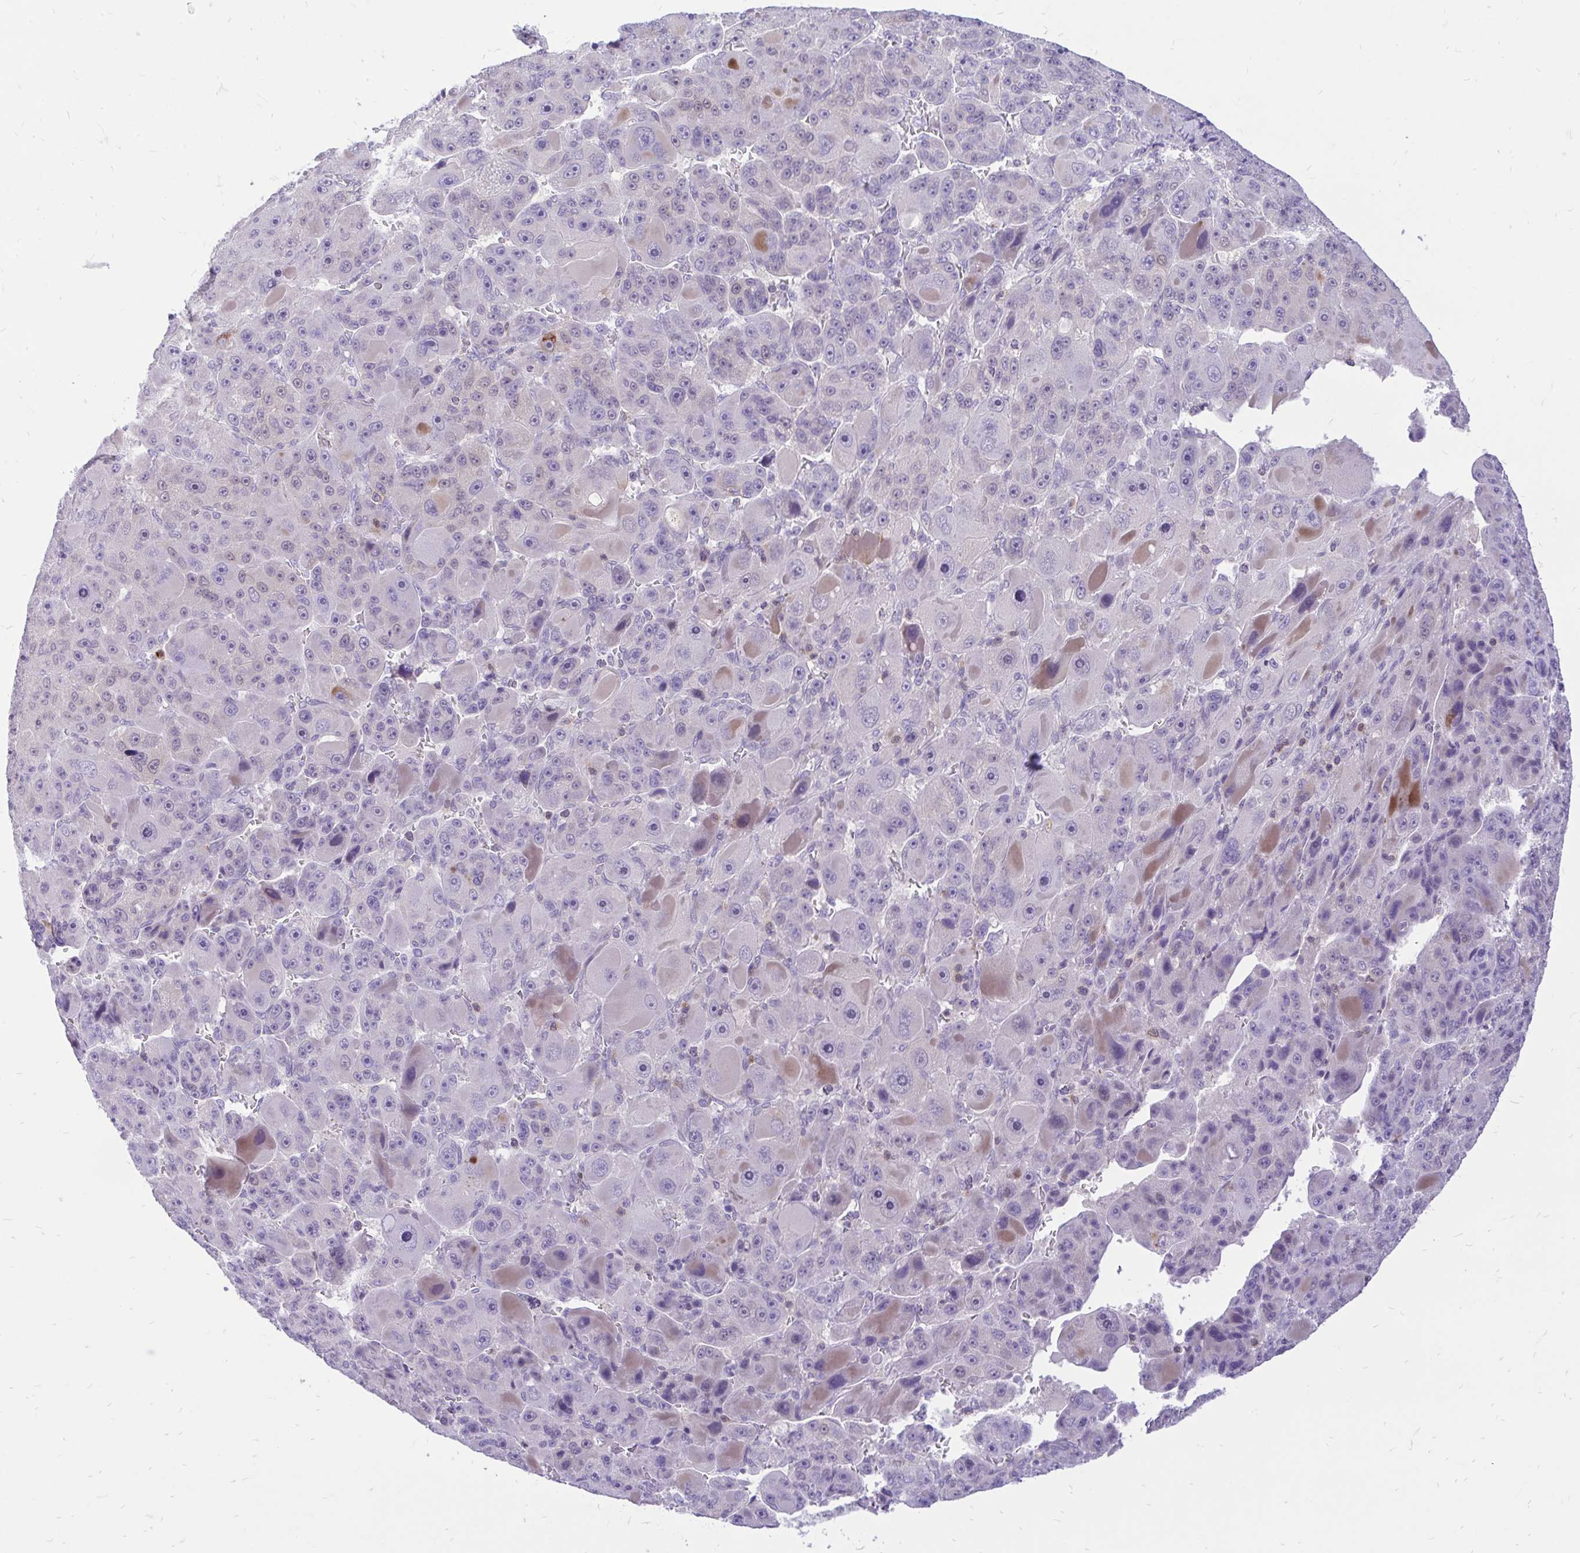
{"staining": {"intensity": "negative", "quantity": "none", "location": "none"}, "tissue": "liver cancer", "cell_type": "Tumor cells", "image_type": "cancer", "snomed": [{"axis": "morphology", "description": "Carcinoma, Hepatocellular, NOS"}, {"axis": "topography", "description": "Liver"}], "caption": "Protein analysis of liver cancer (hepatocellular carcinoma) shows no significant positivity in tumor cells.", "gene": "CXCL8", "patient": {"sex": "male", "age": 76}}